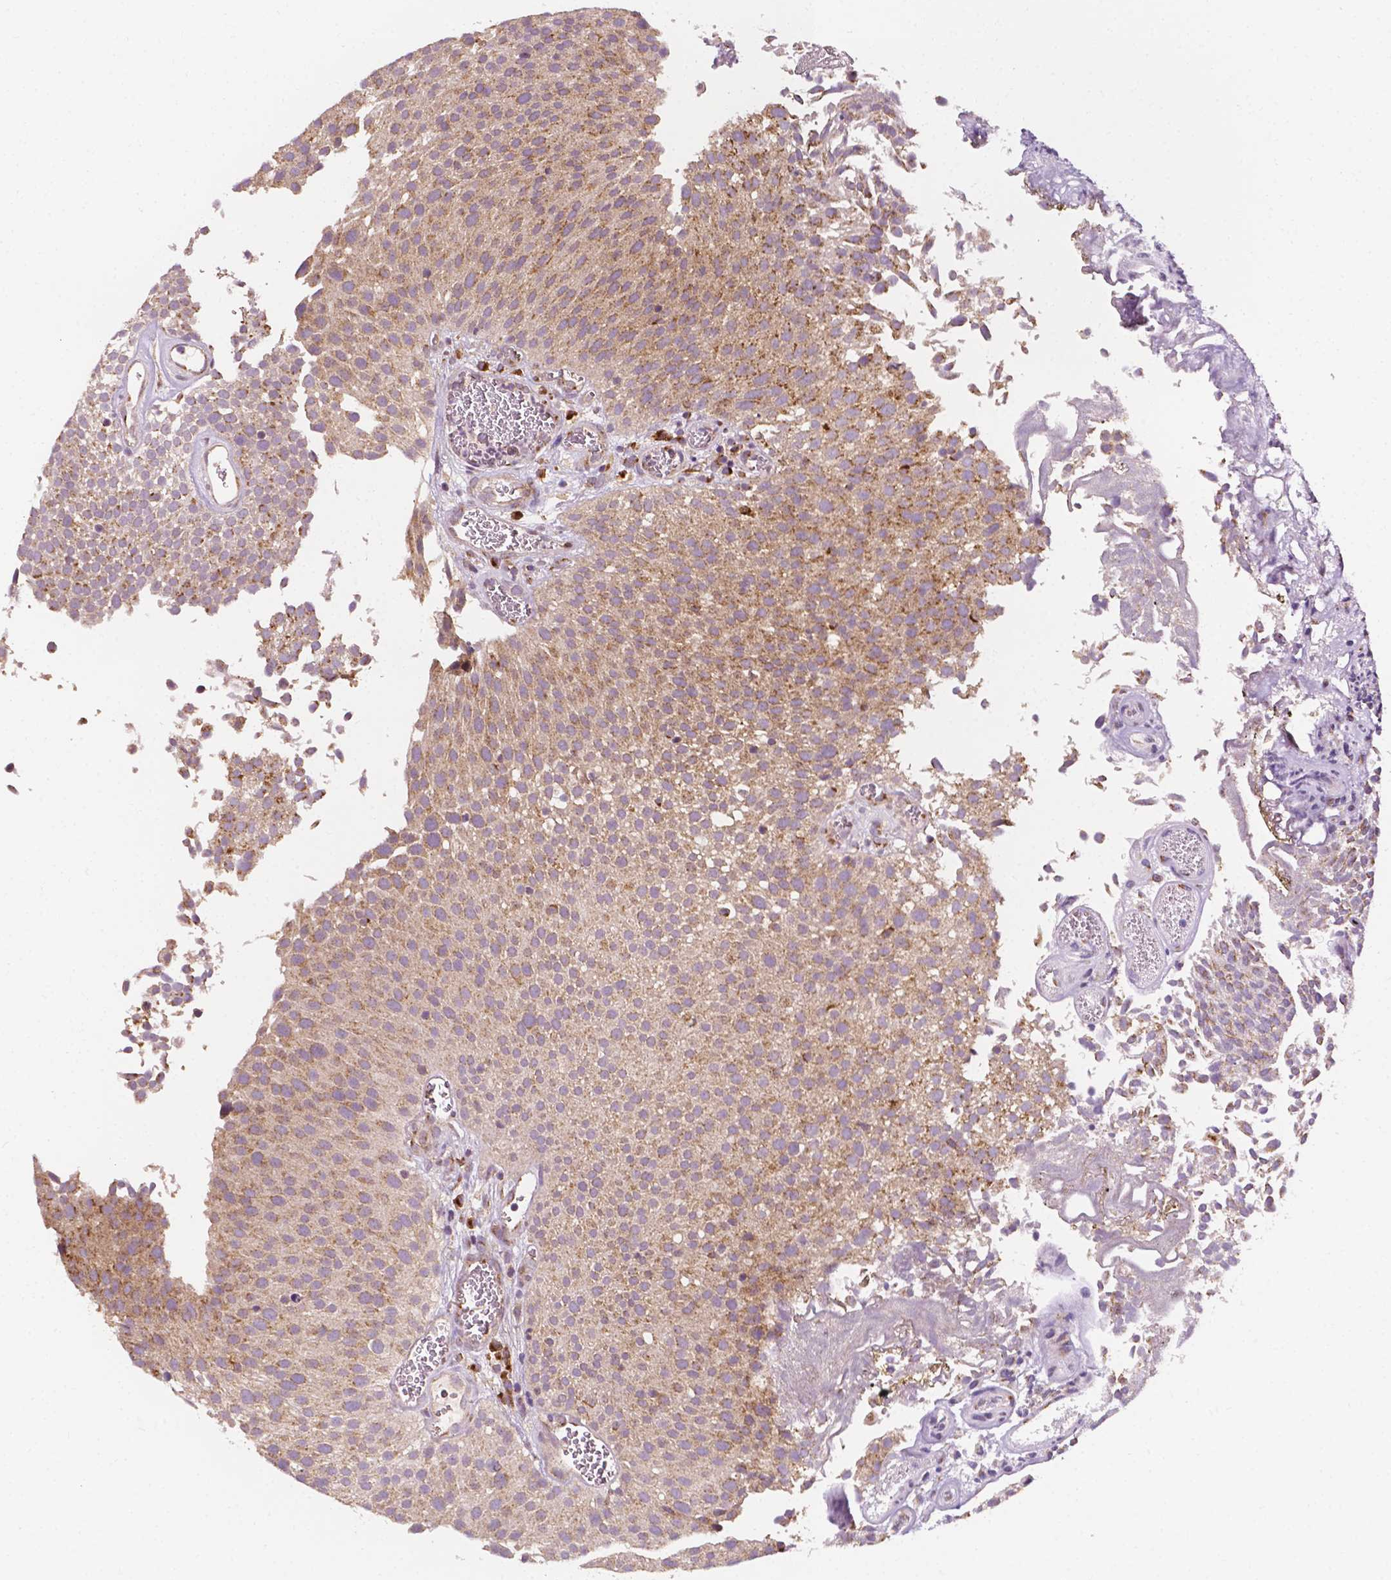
{"staining": {"intensity": "moderate", "quantity": ">75%", "location": "cytoplasmic/membranous"}, "tissue": "urothelial cancer", "cell_type": "Tumor cells", "image_type": "cancer", "snomed": [{"axis": "morphology", "description": "Urothelial carcinoma, Low grade"}, {"axis": "topography", "description": "Urinary bladder"}], "caption": "Immunohistochemical staining of urothelial cancer reveals medium levels of moderate cytoplasmic/membranous protein staining in about >75% of tumor cells.", "gene": "EBAG9", "patient": {"sex": "female", "age": 79}}